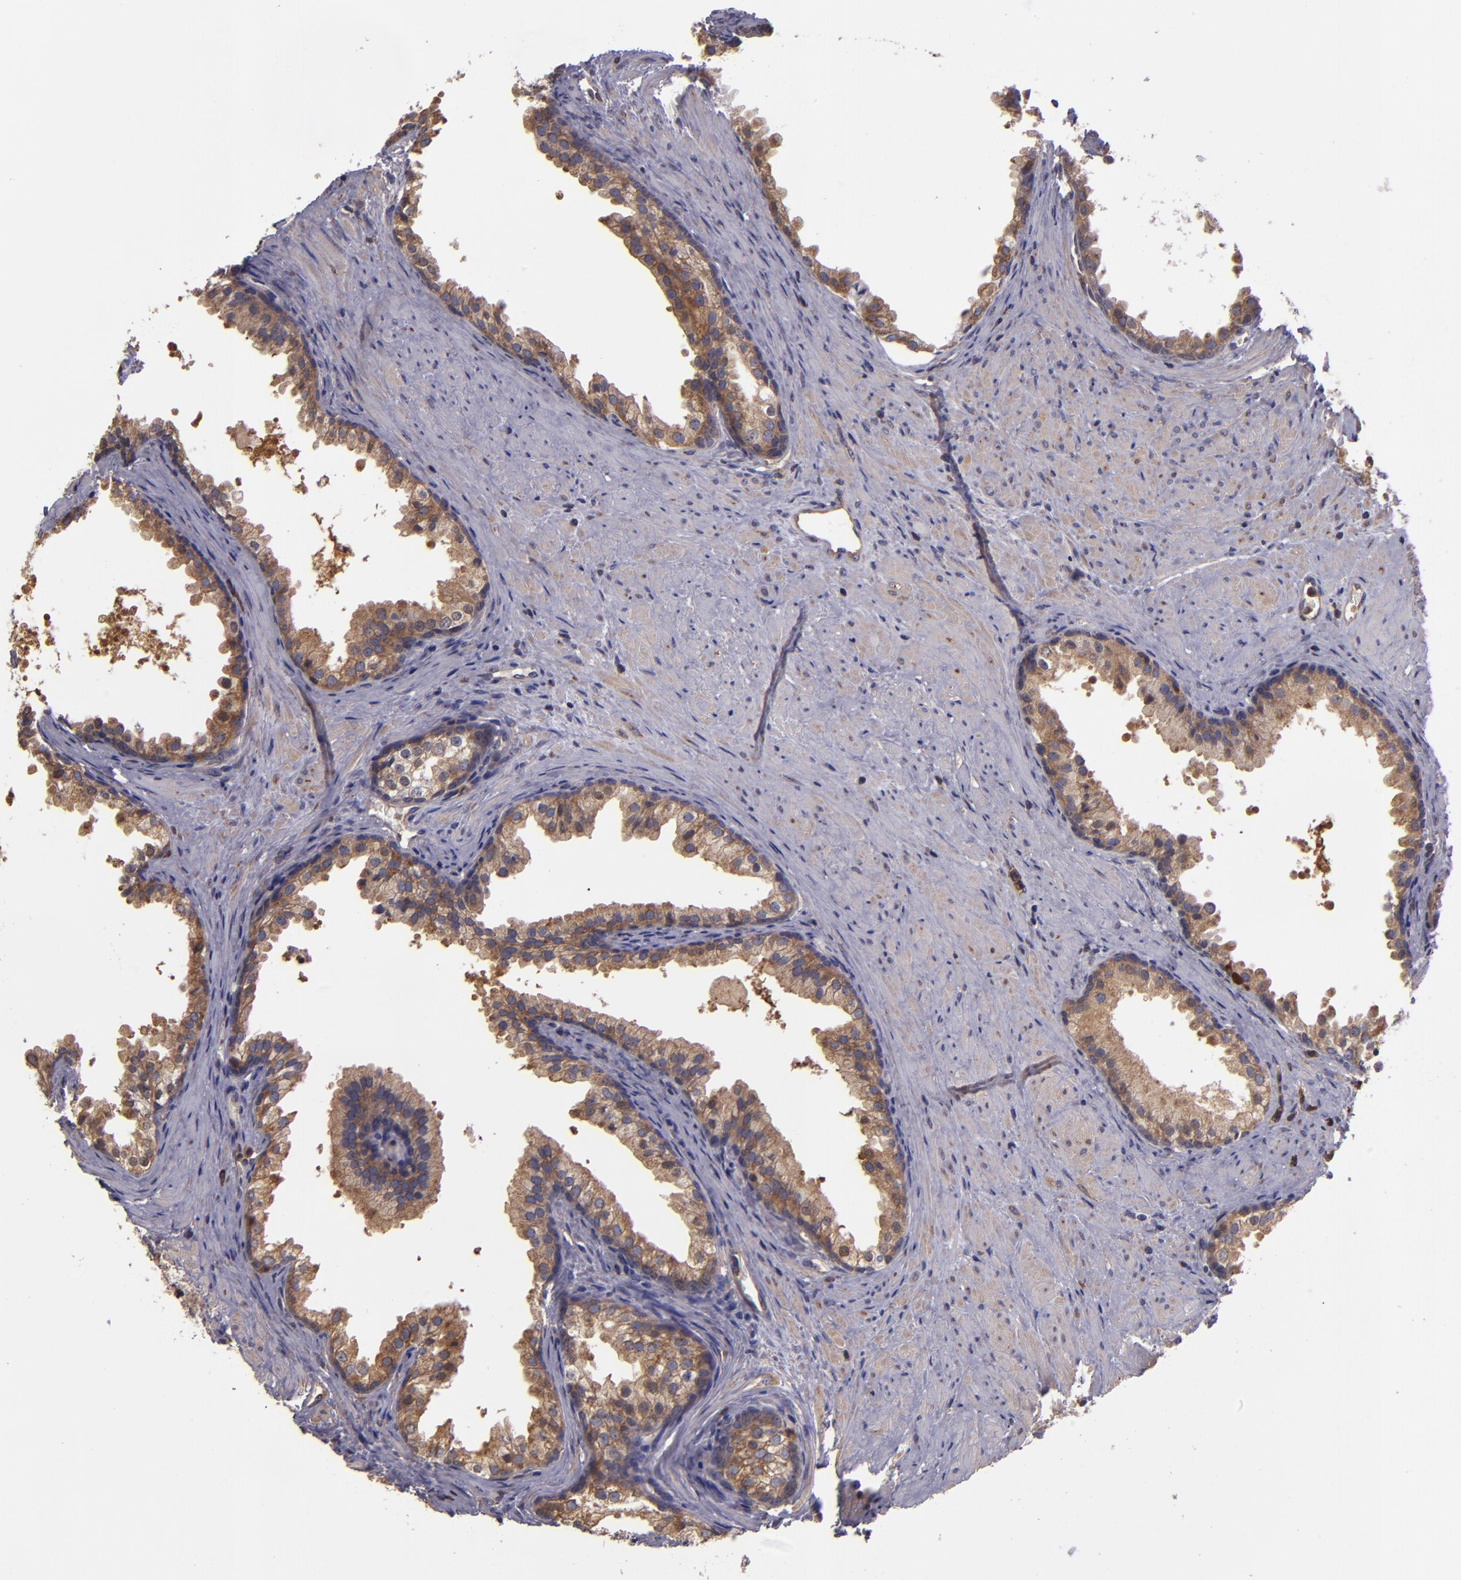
{"staining": {"intensity": "moderate", "quantity": "25%-75%", "location": "cytoplasmic/membranous"}, "tissue": "prostate cancer", "cell_type": "Tumor cells", "image_type": "cancer", "snomed": [{"axis": "morphology", "description": "Adenocarcinoma, Medium grade"}, {"axis": "topography", "description": "Prostate"}], "caption": "Human medium-grade adenocarcinoma (prostate) stained with a brown dye shows moderate cytoplasmic/membranous positive positivity in approximately 25%-75% of tumor cells.", "gene": "CARS1", "patient": {"sex": "male", "age": 70}}